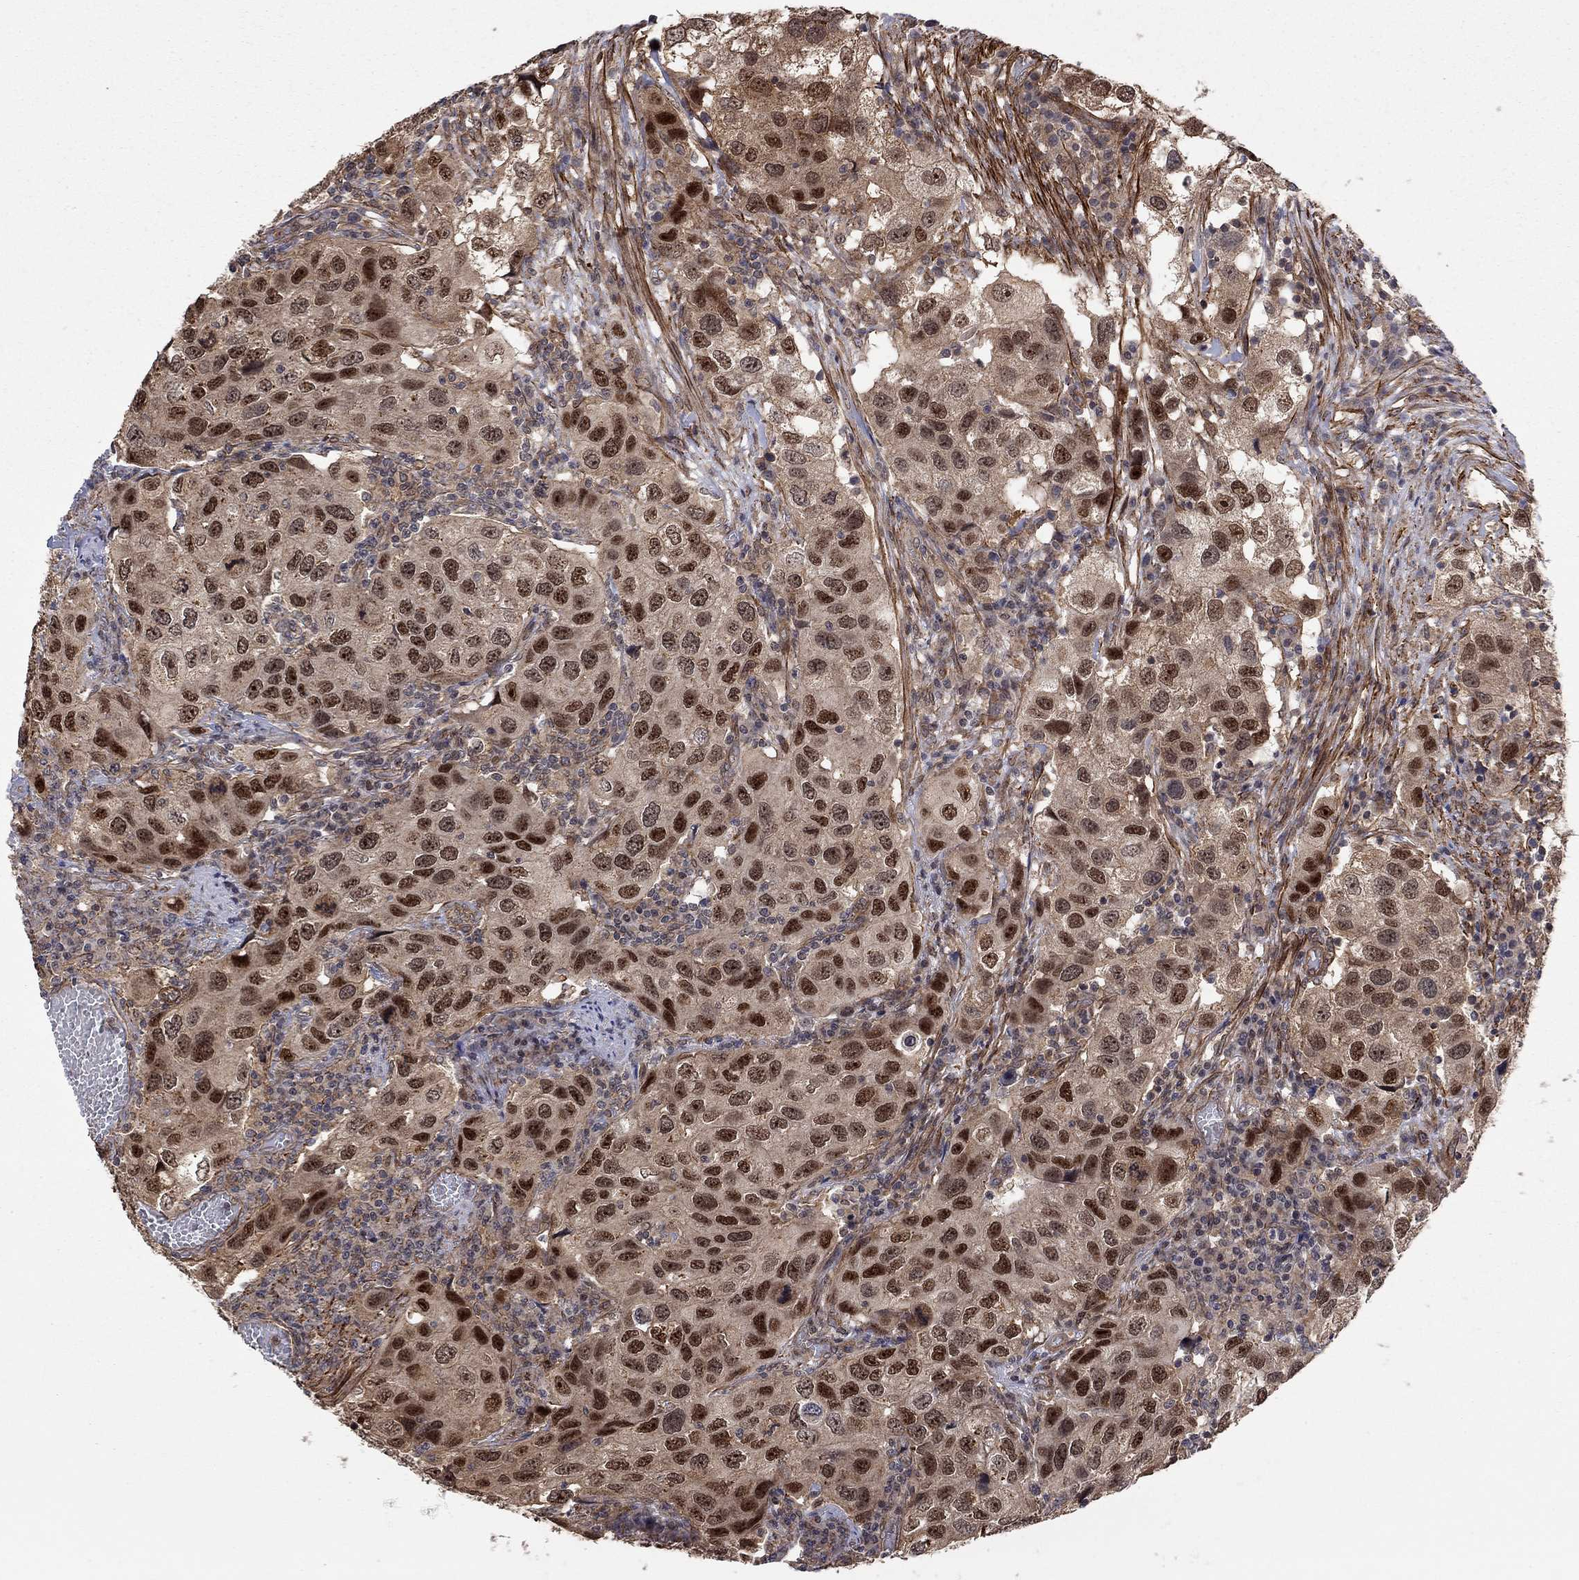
{"staining": {"intensity": "strong", "quantity": "25%-75%", "location": "nuclear"}, "tissue": "urothelial cancer", "cell_type": "Tumor cells", "image_type": "cancer", "snomed": [{"axis": "morphology", "description": "Urothelial carcinoma, High grade"}, {"axis": "topography", "description": "Urinary bladder"}], "caption": "Human urothelial carcinoma (high-grade) stained with a protein marker demonstrates strong staining in tumor cells.", "gene": "TDP1", "patient": {"sex": "male", "age": 79}}